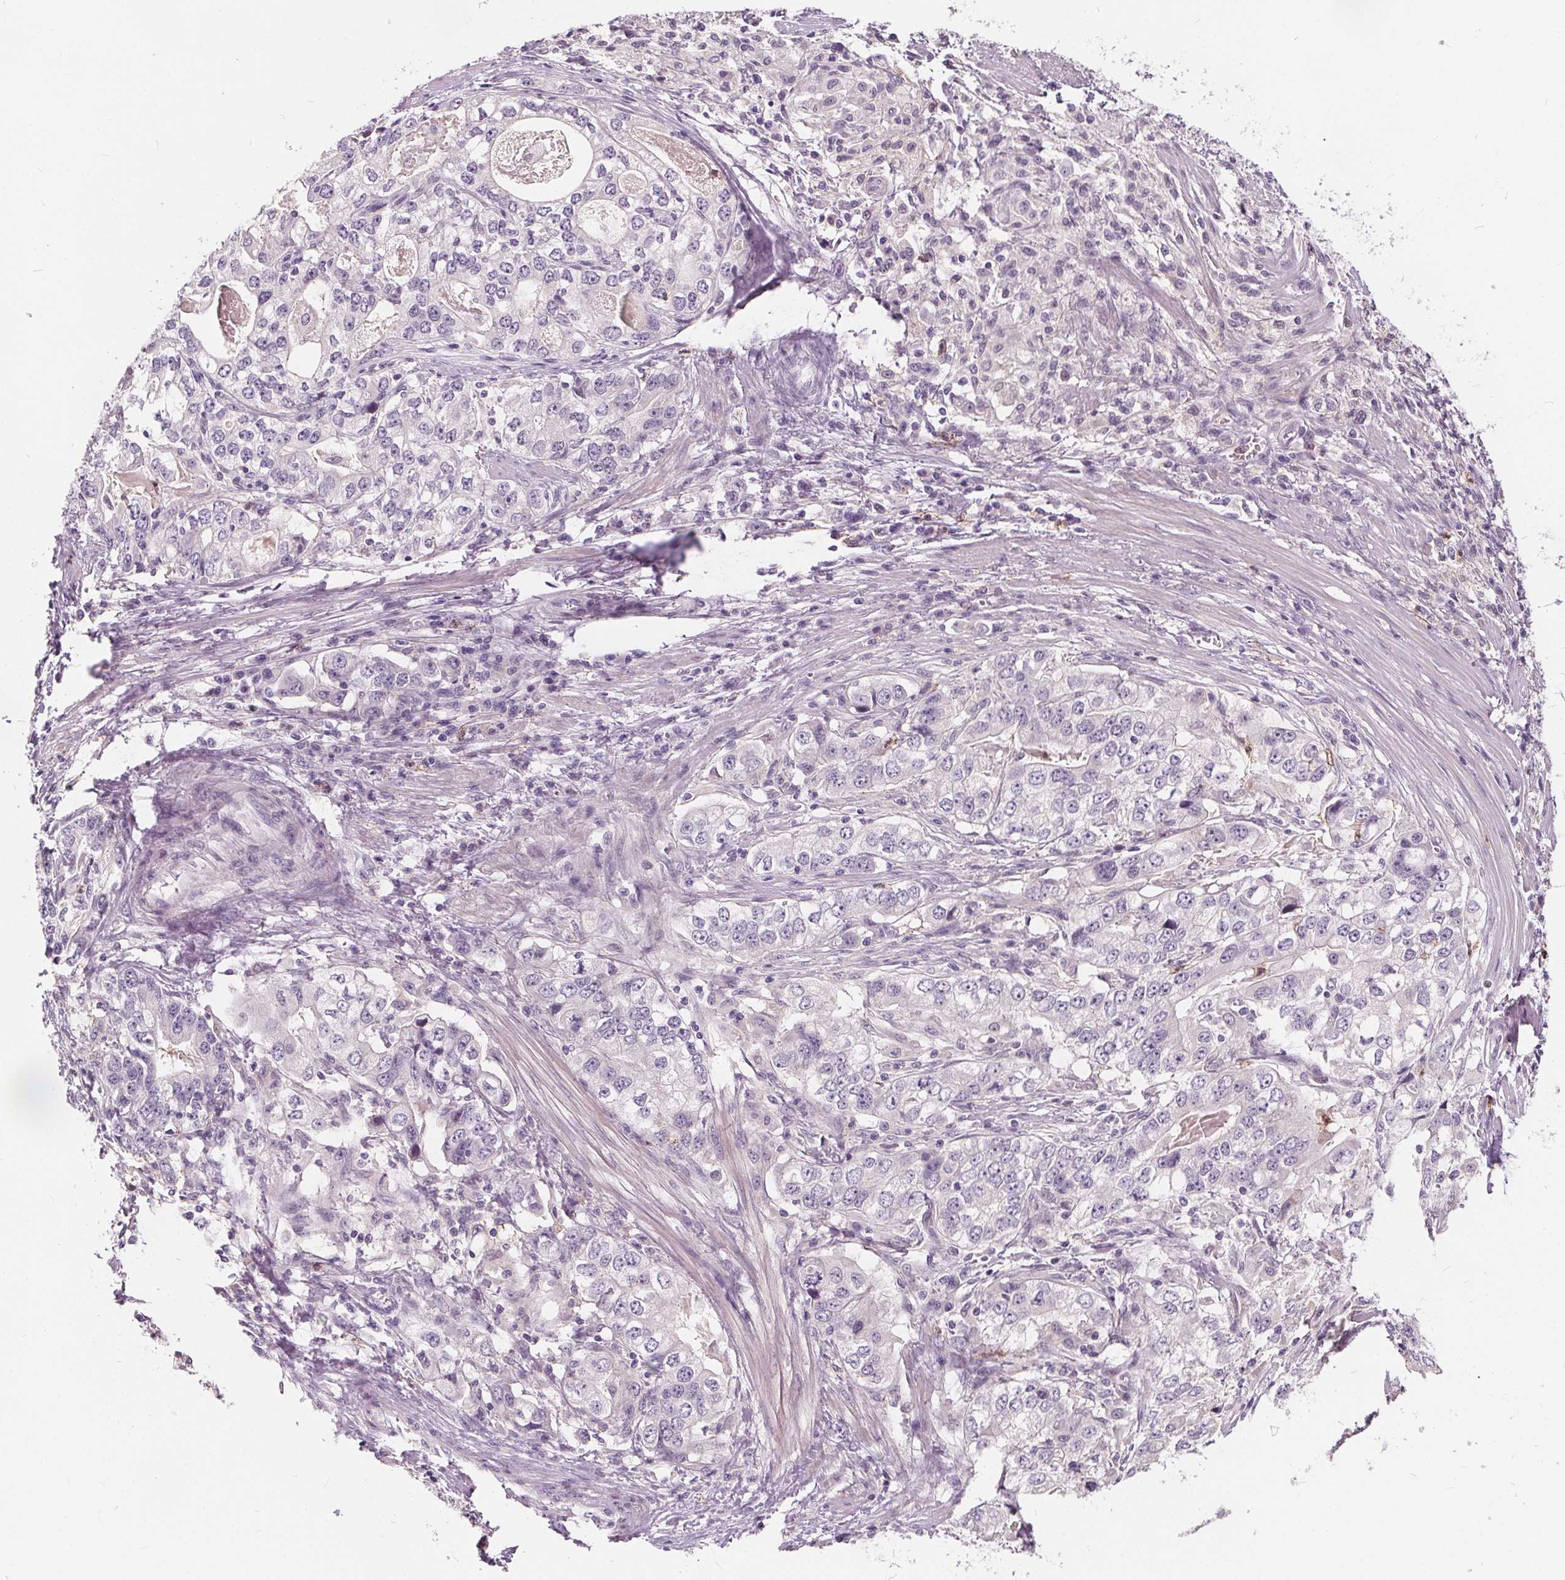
{"staining": {"intensity": "negative", "quantity": "none", "location": "none"}, "tissue": "stomach cancer", "cell_type": "Tumor cells", "image_type": "cancer", "snomed": [{"axis": "morphology", "description": "Adenocarcinoma, NOS"}, {"axis": "topography", "description": "Stomach, lower"}], "caption": "This is a image of IHC staining of stomach cancer (adenocarcinoma), which shows no staining in tumor cells.", "gene": "HAAO", "patient": {"sex": "female", "age": 72}}